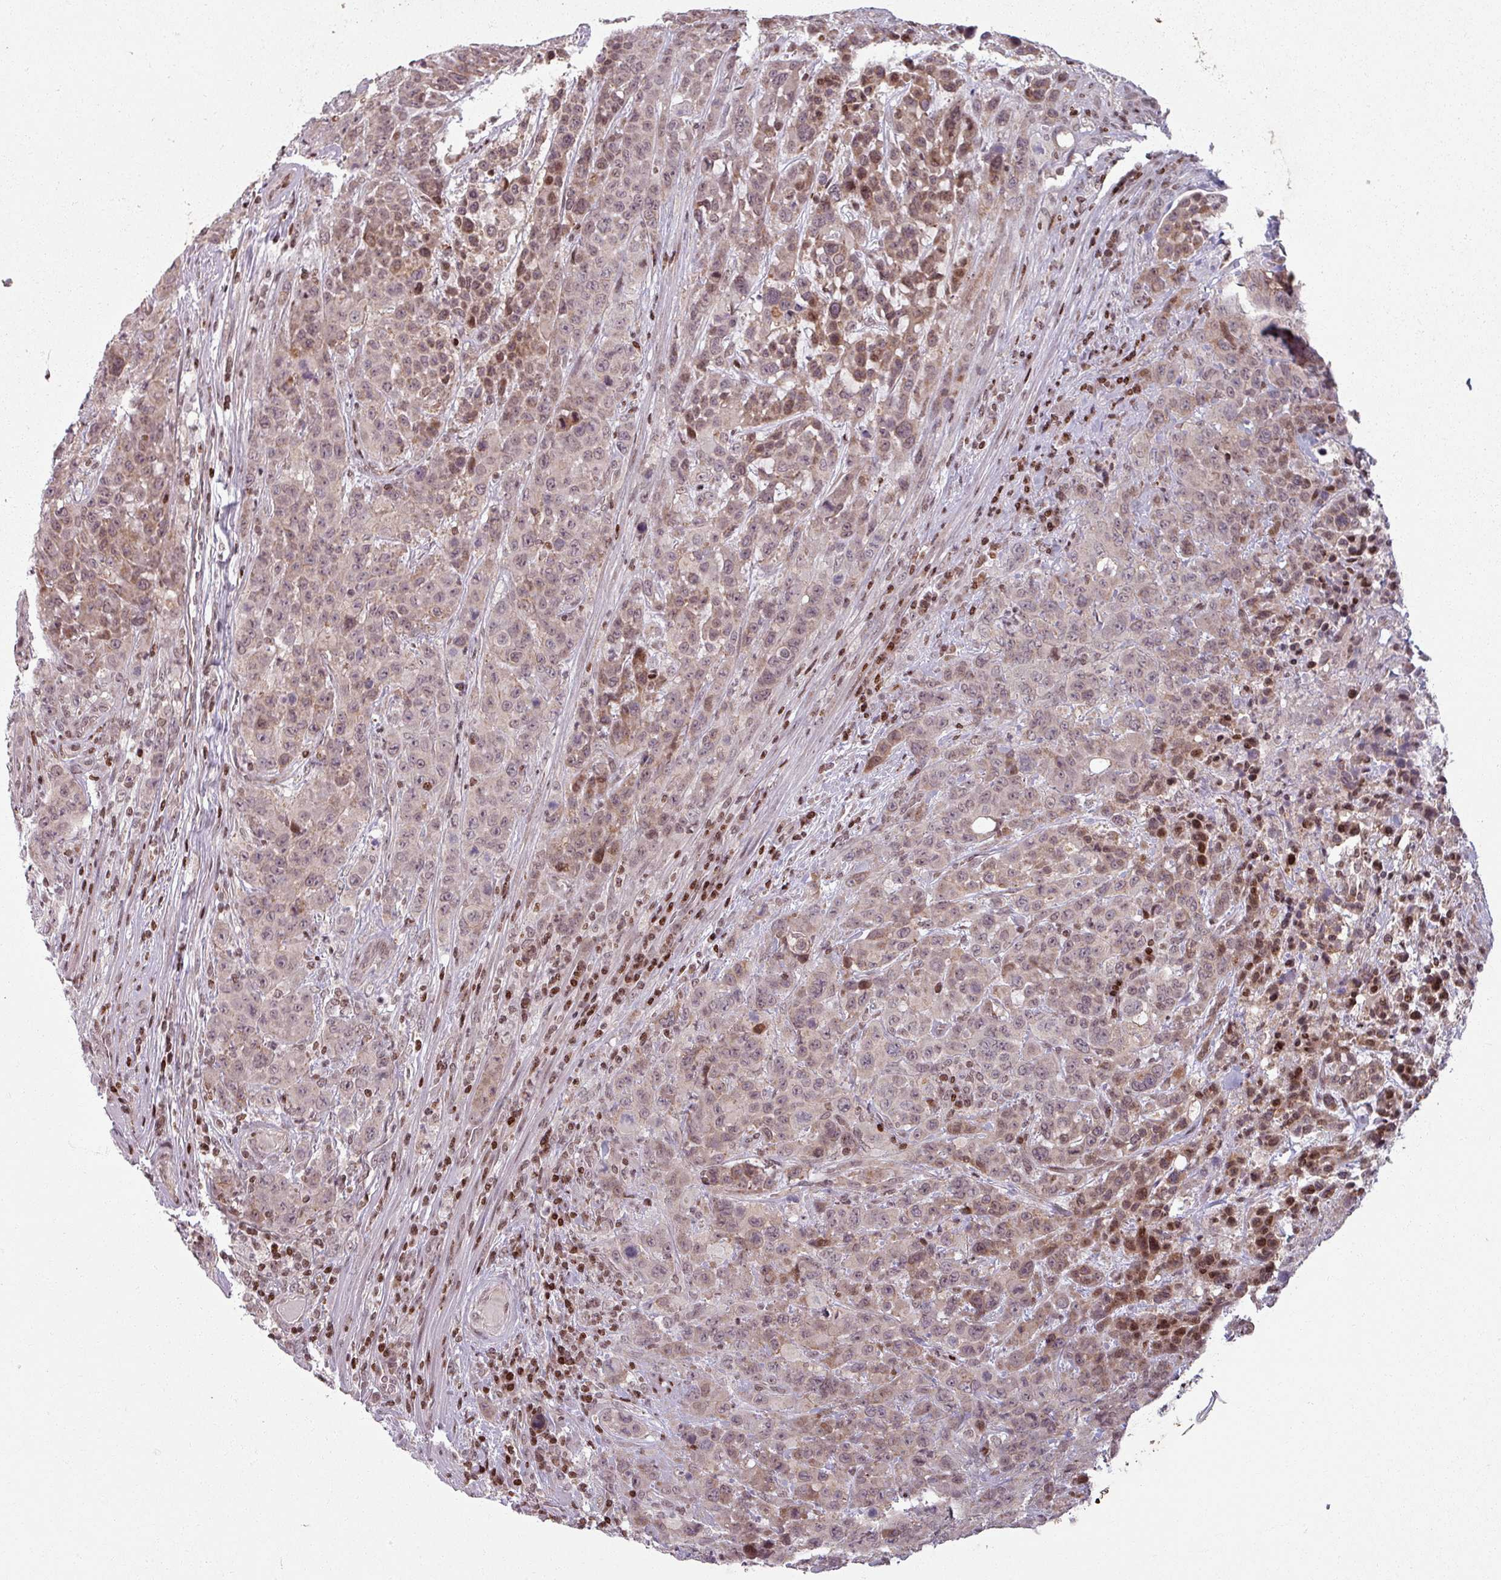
{"staining": {"intensity": "moderate", "quantity": "25%-75%", "location": "nuclear"}, "tissue": "colorectal cancer", "cell_type": "Tumor cells", "image_type": "cancer", "snomed": [{"axis": "morphology", "description": "Adenocarcinoma, NOS"}, {"axis": "topography", "description": "Colon"}], "caption": "Immunohistochemical staining of human colorectal adenocarcinoma reveals medium levels of moderate nuclear protein expression in approximately 25%-75% of tumor cells.", "gene": "NCOR1", "patient": {"sex": "male", "age": 62}}